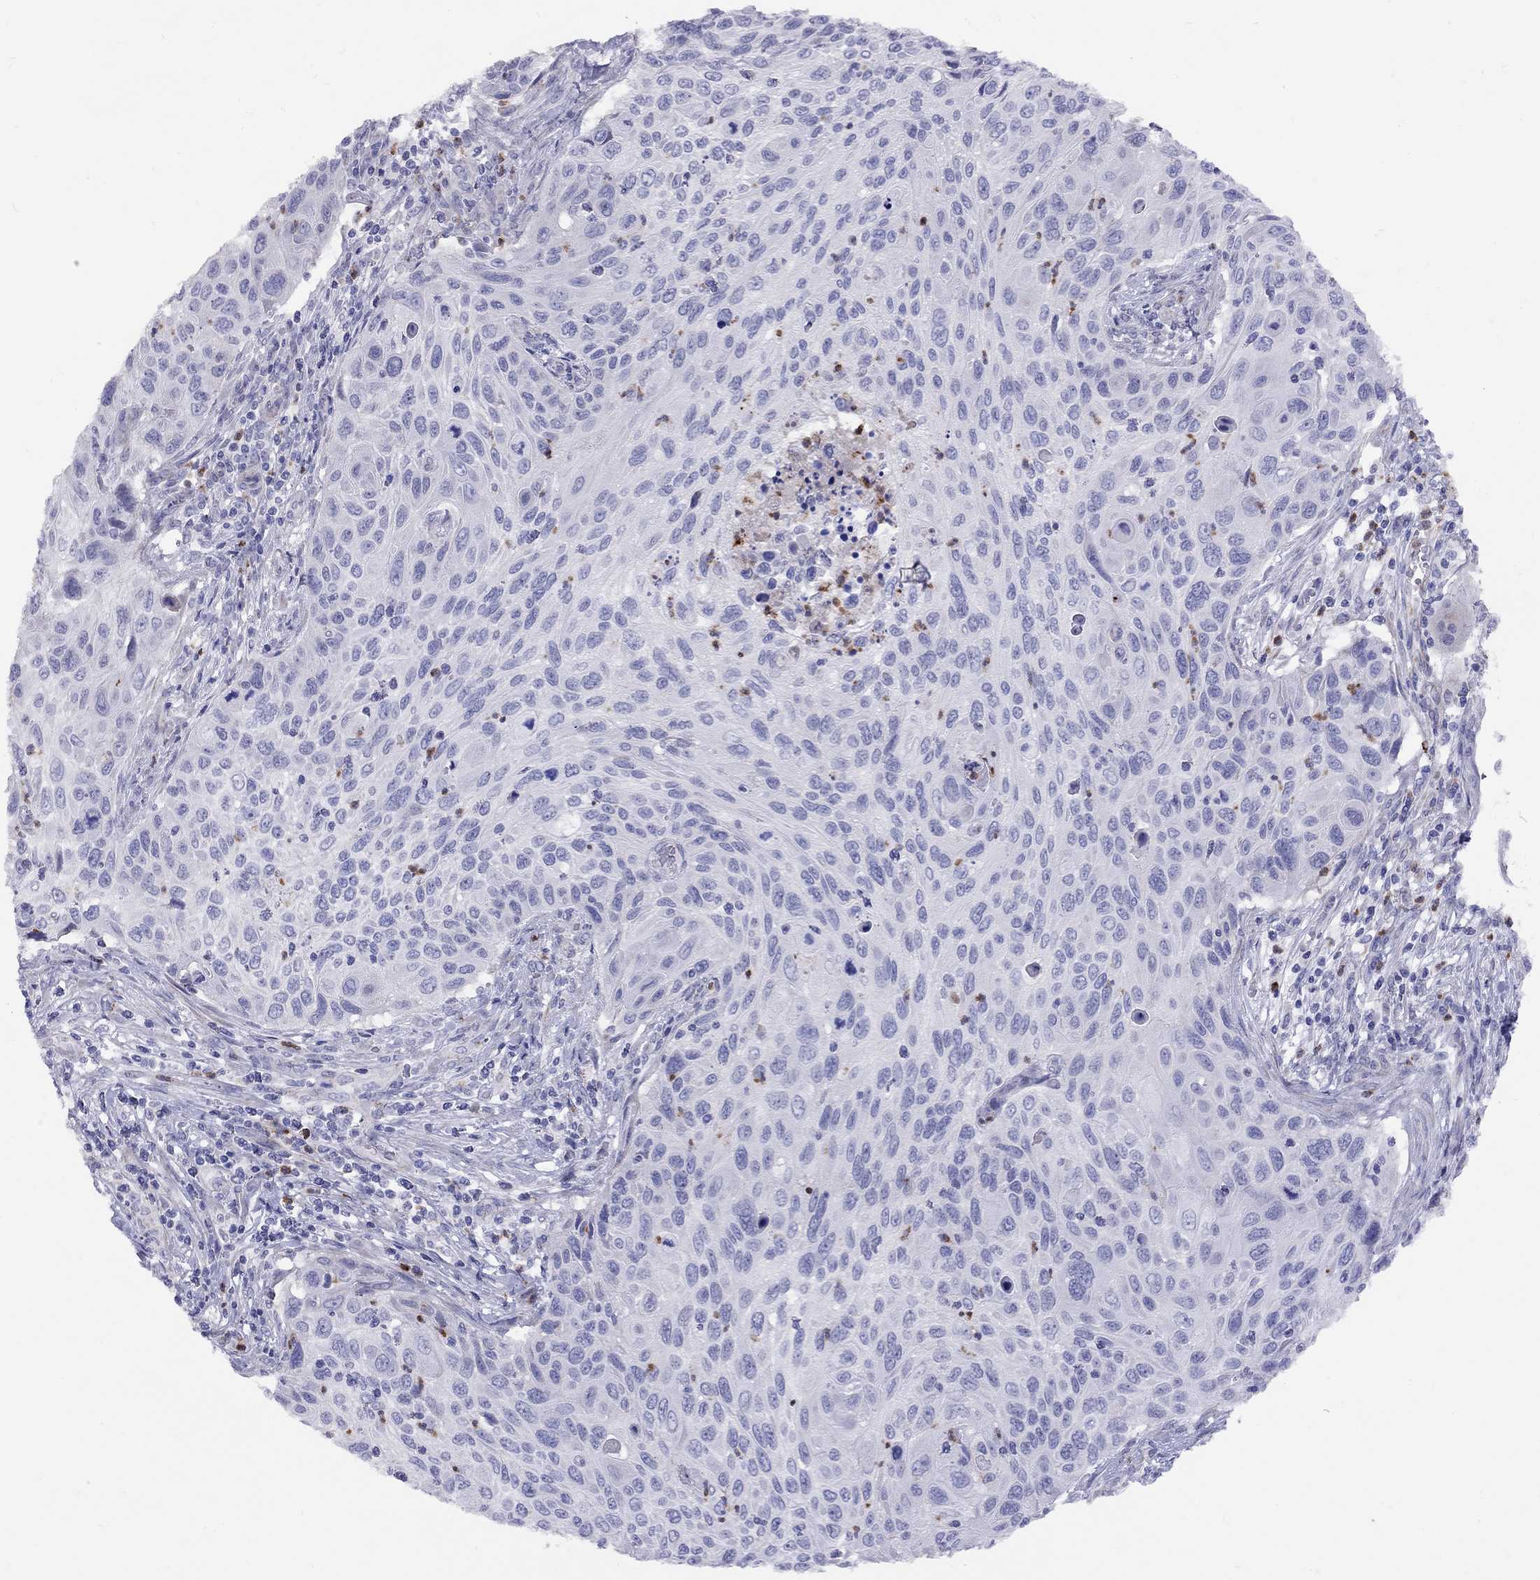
{"staining": {"intensity": "negative", "quantity": "none", "location": "none"}, "tissue": "cervical cancer", "cell_type": "Tumor cells", "image_type": "cancer", "snomed": [{"axis": "morphology", "description": "Squamous cell carcinoma, NOS"}, {"axis": "topography", "description": "Cervix"}], "caption": "This histopathology image is of cervical cancer (squamous cell carcinoma) stained with IHC to label a protein in brown with the nuclei are counter-stained blue. There is no expression in tumor cells.", "gene": "SPINT4", "patient": {"sex": "female", "age": 70}}